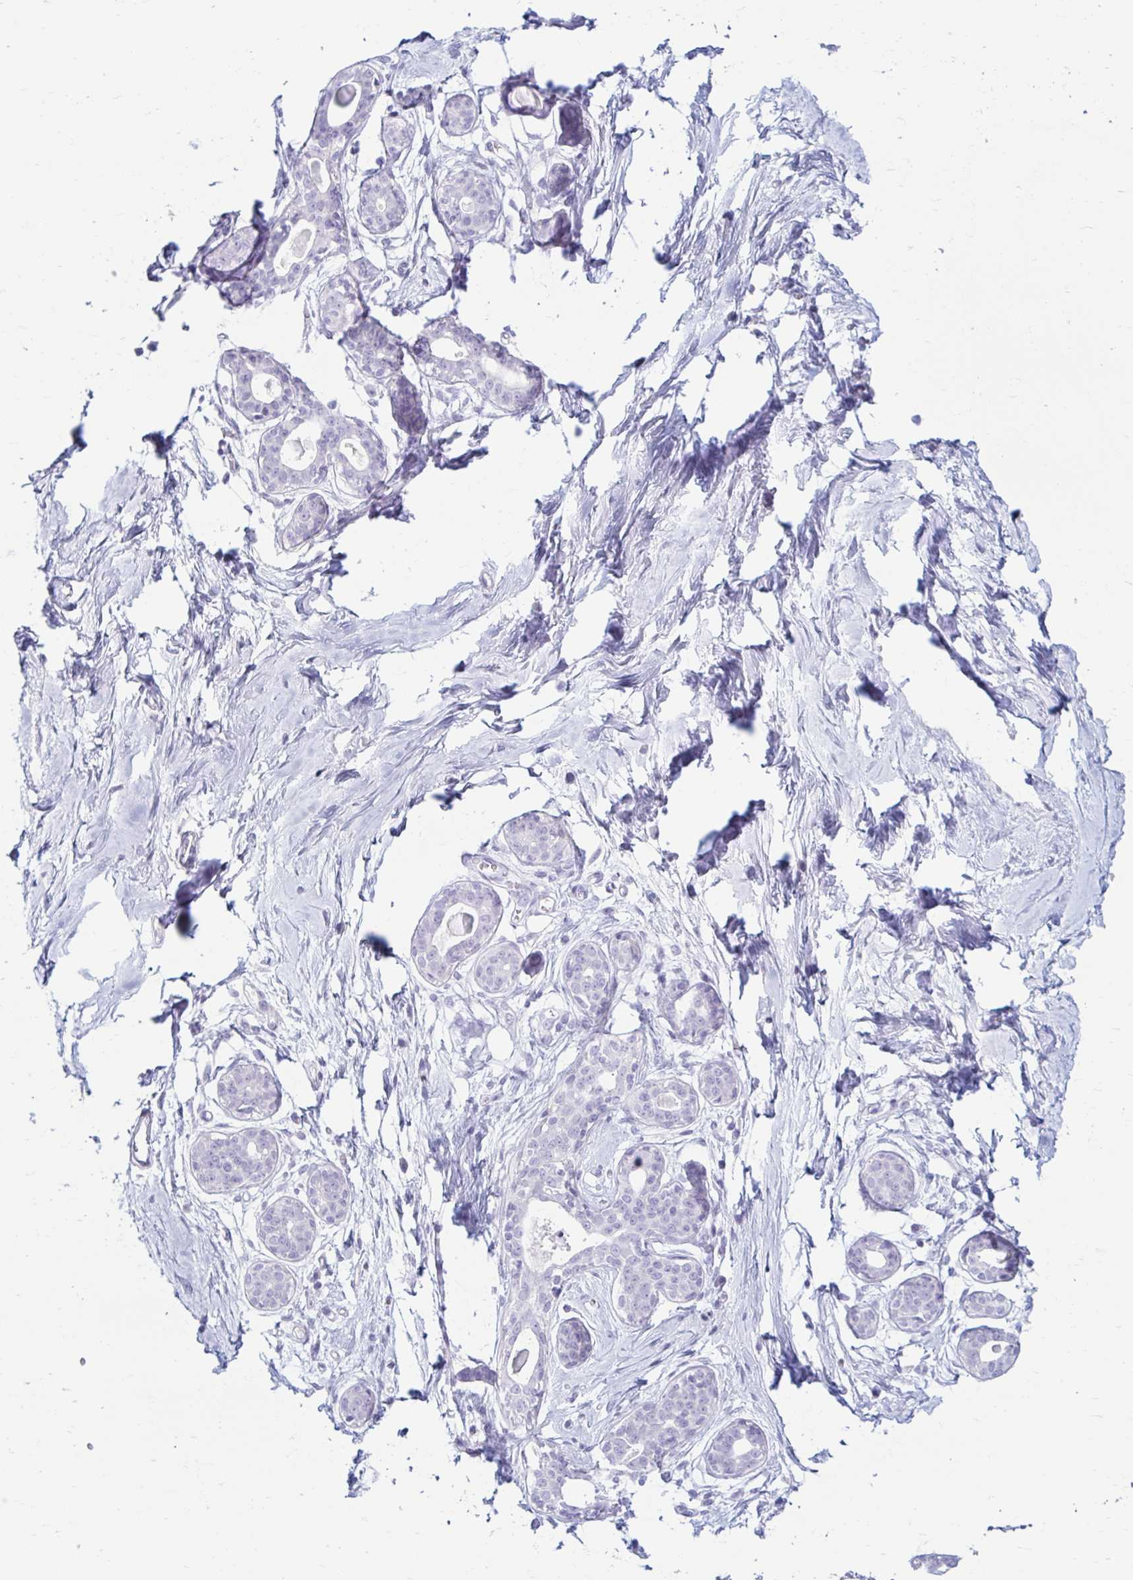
{"staining": {"intensity": "negative", "quantity": "none", "location": "none"}, "tissue": "breast", "cell_type": "Adipocytes", "image_type": "normal", "snomed": [{"axis": "morphology", "description": "Normal tissue, NOS"}, {"axis": "topography", "description": "Breast"}], "caption": "An immunohistochemistry (IHC) histopathology image of normal breast is shown. There is no staining in adipocytes of breast. (DAB (3,3'-diaminobenzidine) immunohistochemistry (IHC) with hematoxylin counter stain).", "gene": "ERICH6", "patient": {"sex": "female", "age": 45}}